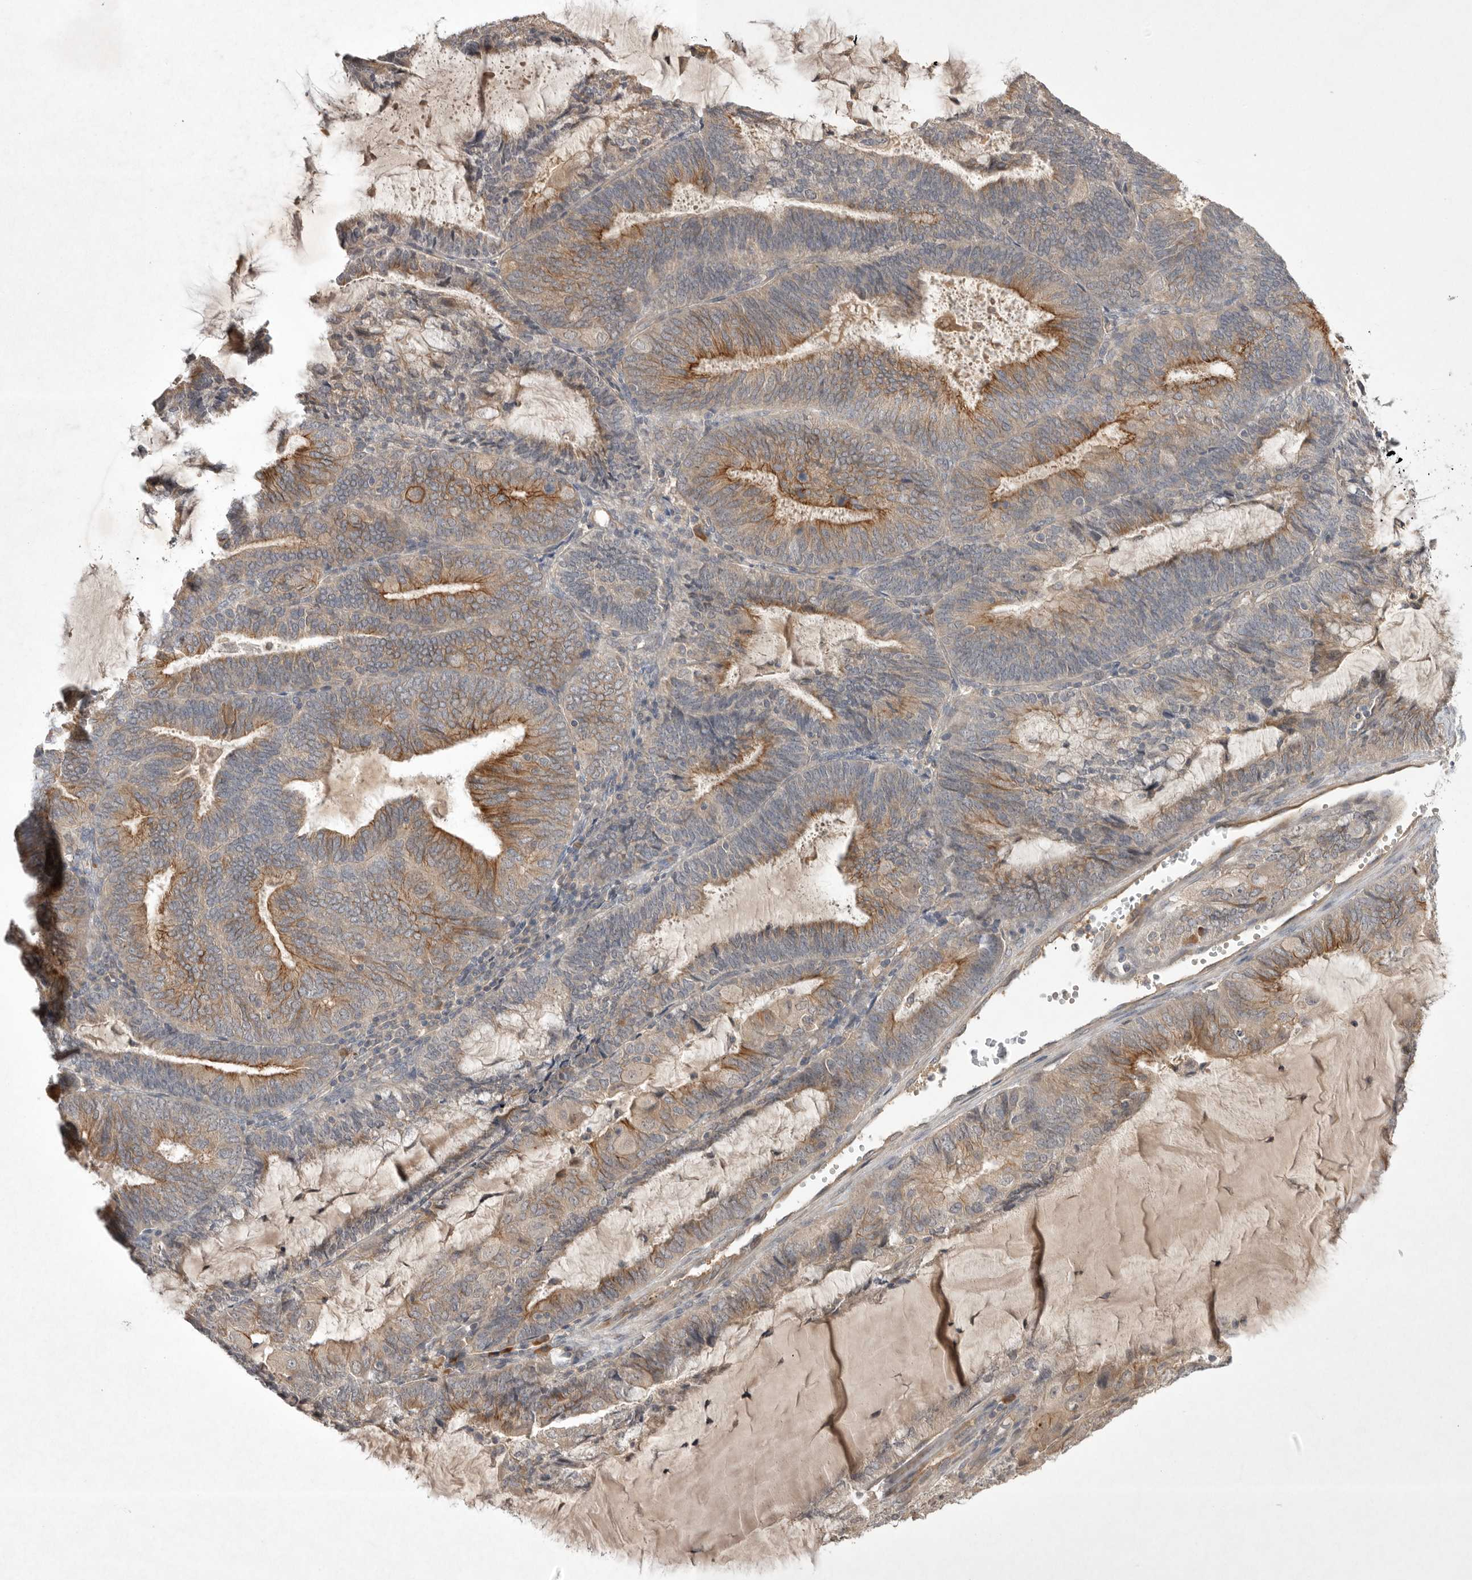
{"staining": {"intensity": "moderate", "quantity": ">75%", "location": "cytoplasmic/membranous"}, "tissue": "endometrial cancer", "cell_type": "Tumor cells", "image_type": "cancer", "snomed": [{"axis": "morphology", "description": "Adenocarcinoma, NOS"}, {"axis": "topography", "description": "Endometrium"}], "caption": "This image shows IHC staining of human endometrial adenocarcinoma, with medium moderate cytoplasmic/membranous positivity in approximately >75% of tumor cells.", "gene": "NRCAM", "patient": {"sex": "female", "age": 81}}